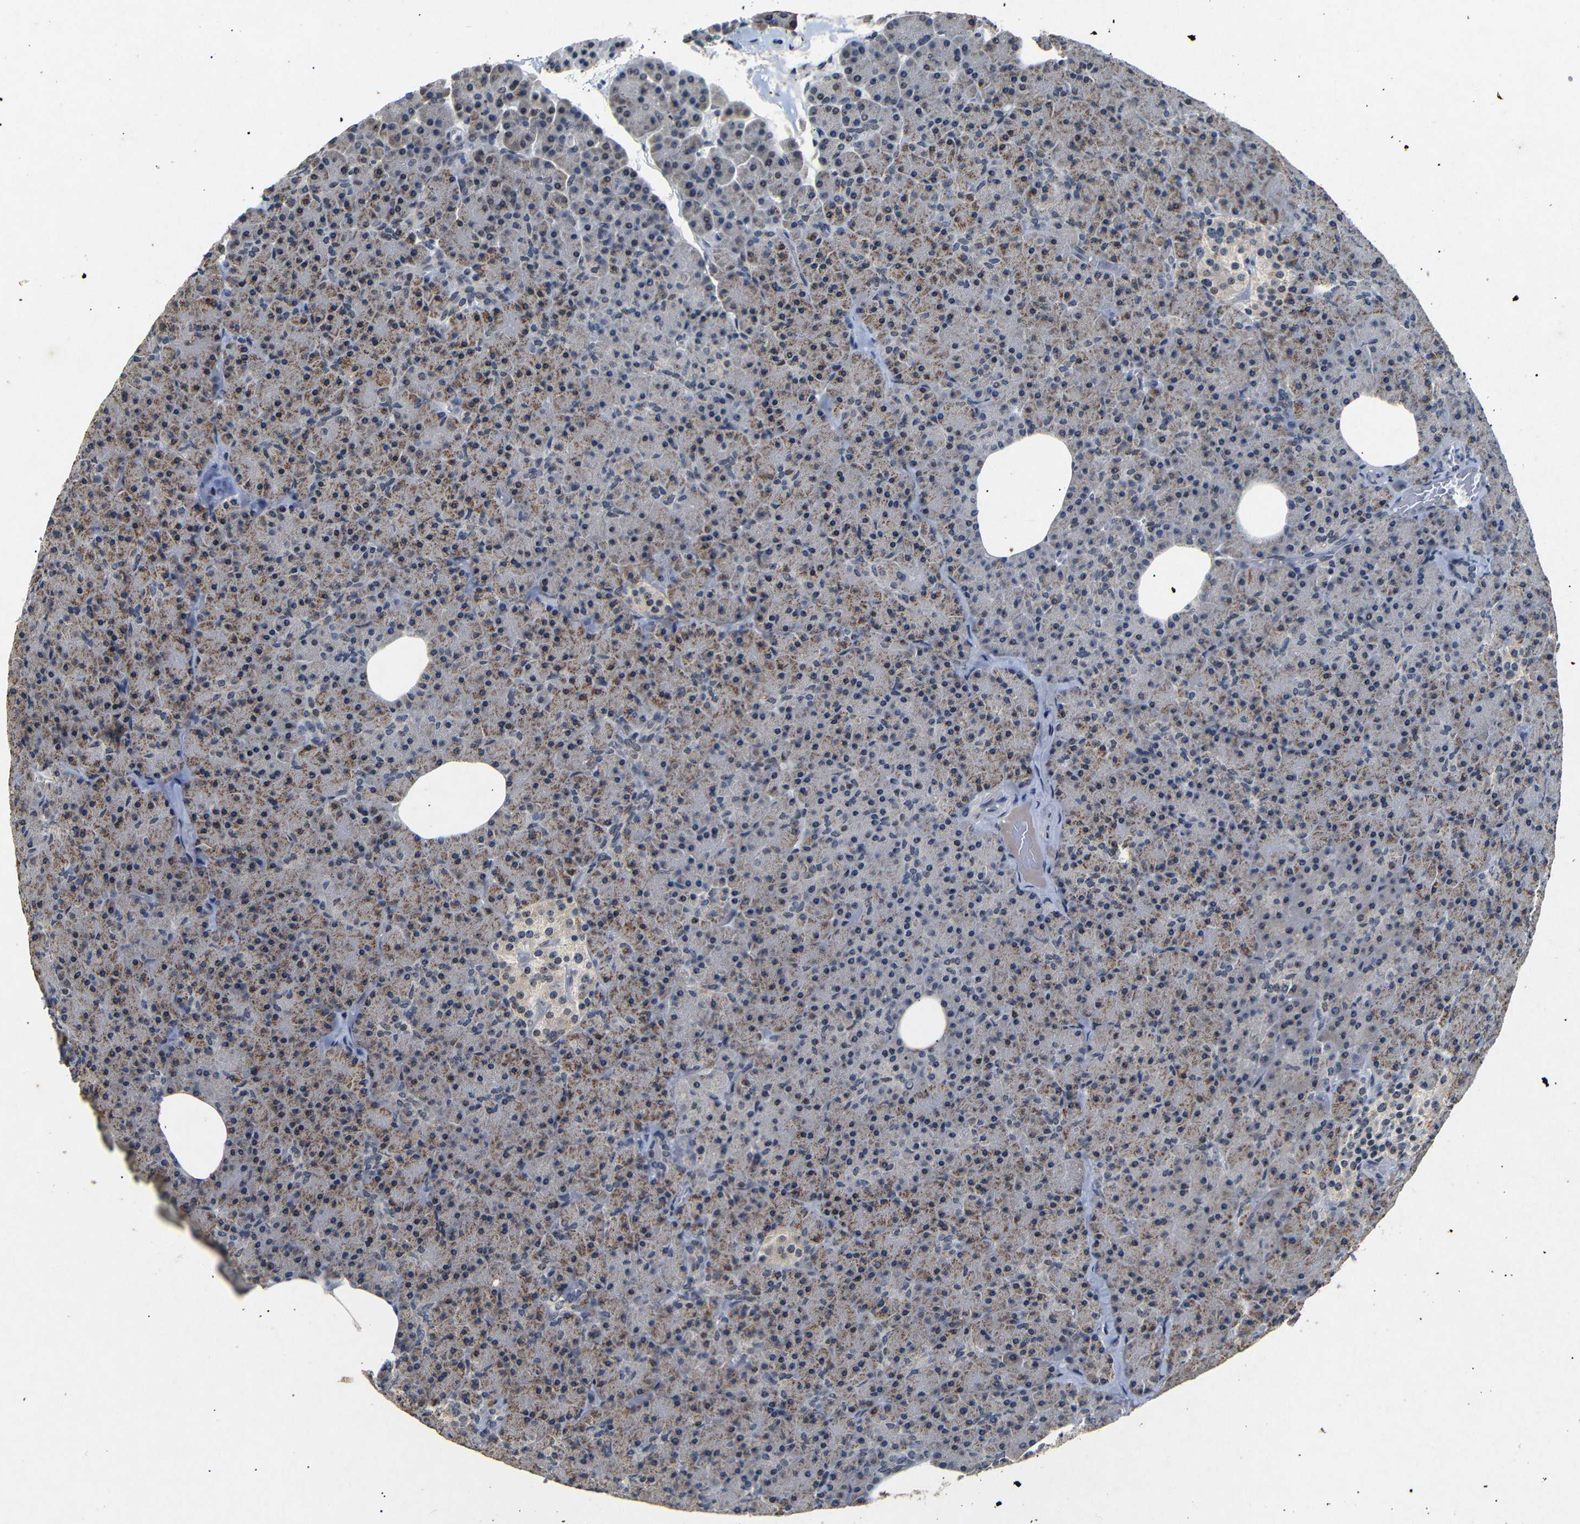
{"staining": {"intensity": "moderate", "quantity": ">75%", "location": "cytoplasmic/membranous,nuclear"}, "tissue": "pancreas", "cell_type": "Exocrine glandular cells", "image_type": "normal", "snomed": [{"axis": "morphology", "description": "Normal tissue, NOS"}, {"axis": "topography", "description": "Pancreas"}], "caption": "Protein staining demonstrates moderate cytoplasmic/membranous,nuclear staining in about >75% of exocrine glandular cells in benign pancreas.", "gene": "PARN", "patient": {"sex": "female", "age": 35}}